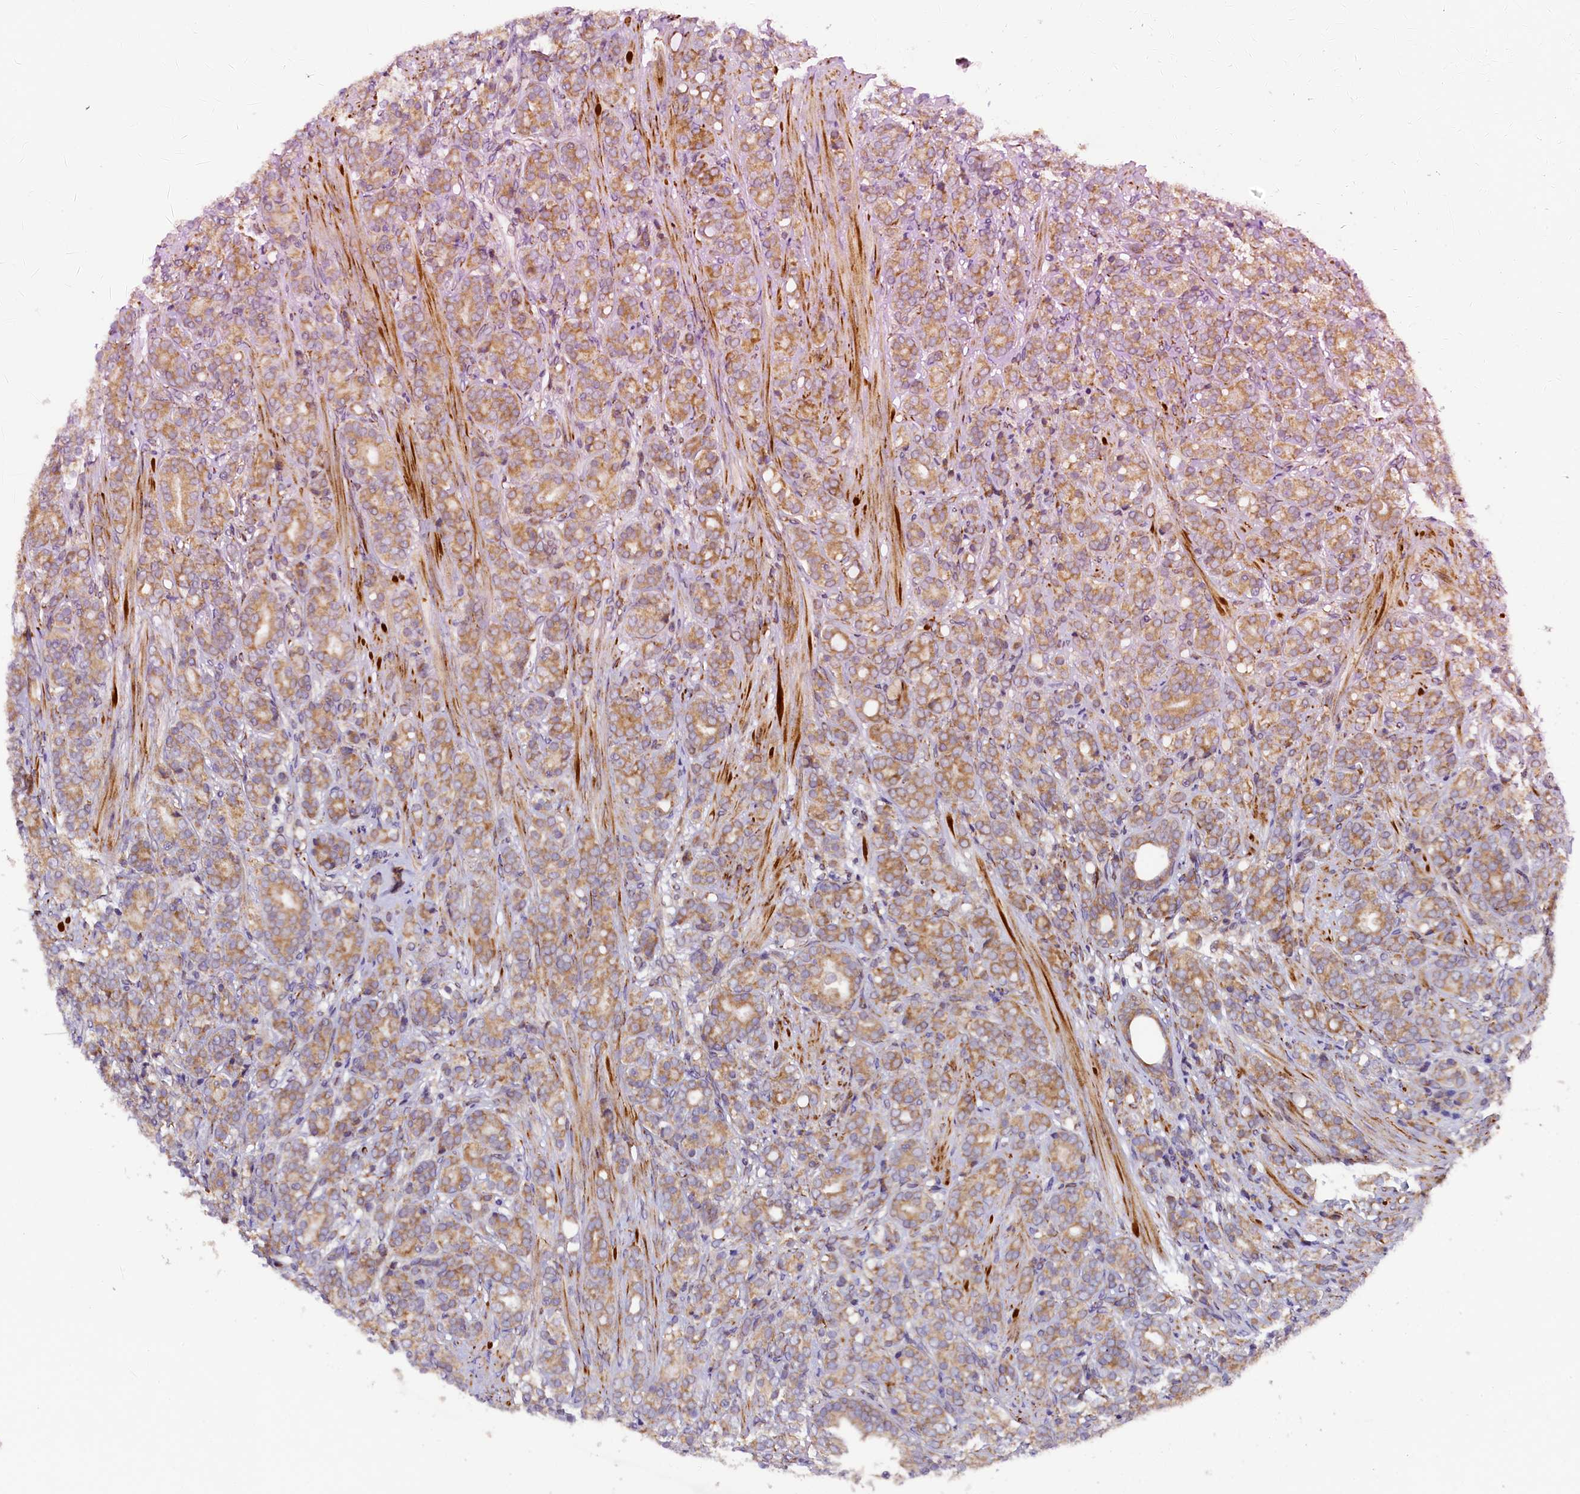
{"staining": {"intensity": "moderate", "quantity": ">75%", "location": "cytoplasmic/membranous"}, "tissue": "prostate cancer", "cell_type": "Tumor cells", "image_type": "cancer", "snomed": [{"axis": "morphology", "description": "Adenocarcinoma, High grade"}, {"axis": "topography", "description": "Prostate"}], "caption": "Tumor cells show moderate cytoplasmic/membranous staining in approximately >75% of cells in prostate cancer. The protein is stained brown, and the nuclei are stained in blue (DAB IHC with brightfield microscopy, high magnification).", "gene": "SSC5D", "patient": {"sex": "male", "age": 62}}